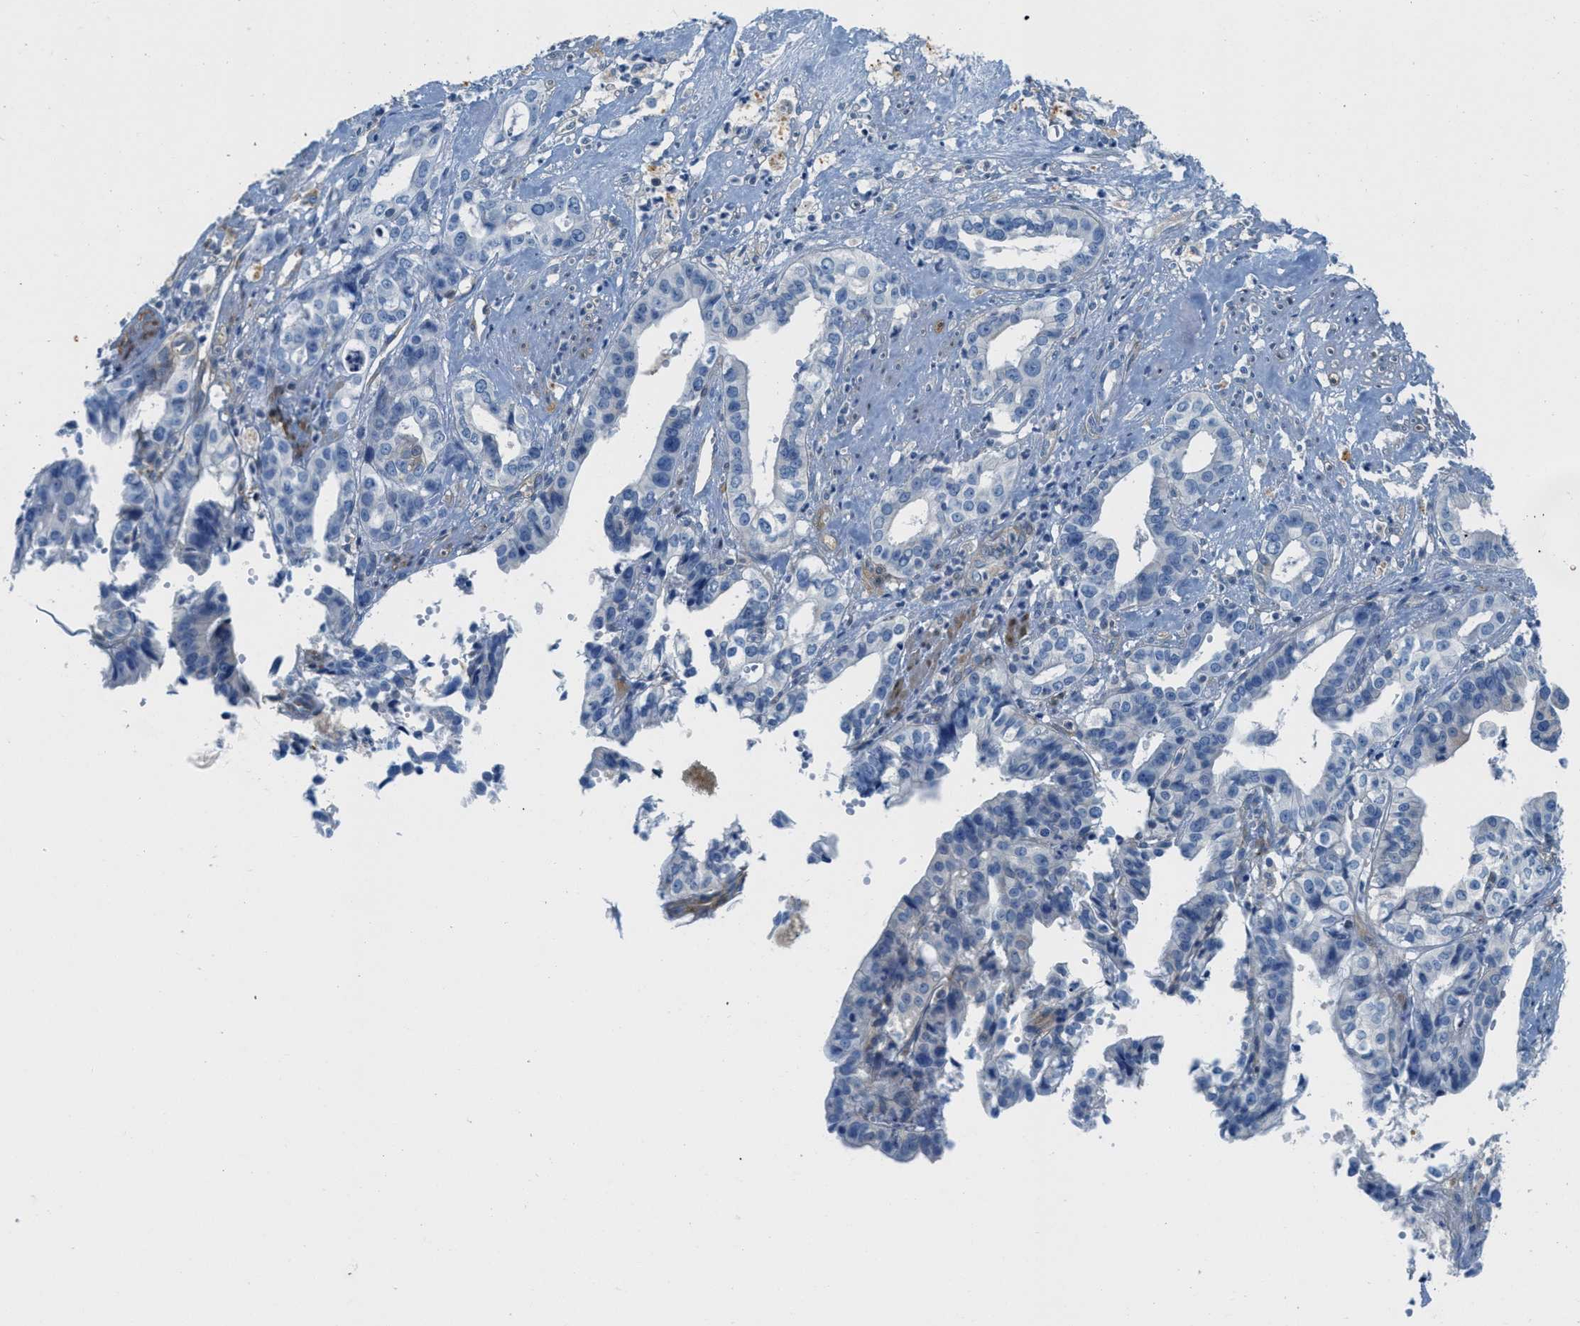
{"staining": {"intensity": "weak", "quantity": "<25%", "location": "cytoplasmic/membranous"}, "tissue": "liver cancer", "cell_type": "Tumor cells", "image_type": "cancer", "snomed": [{"axis": "morphology", "description": "Cholangiocarcinoma"}, {"axis": "topography", "description": "Liver"}], "caption": "Human liver cholangiocarcinoma stained for a protein using immunohistochemistry reveals no staining in tumor cells.", "gene": "MAPRE2", "patient": {"sex": "female", "age": 61}}